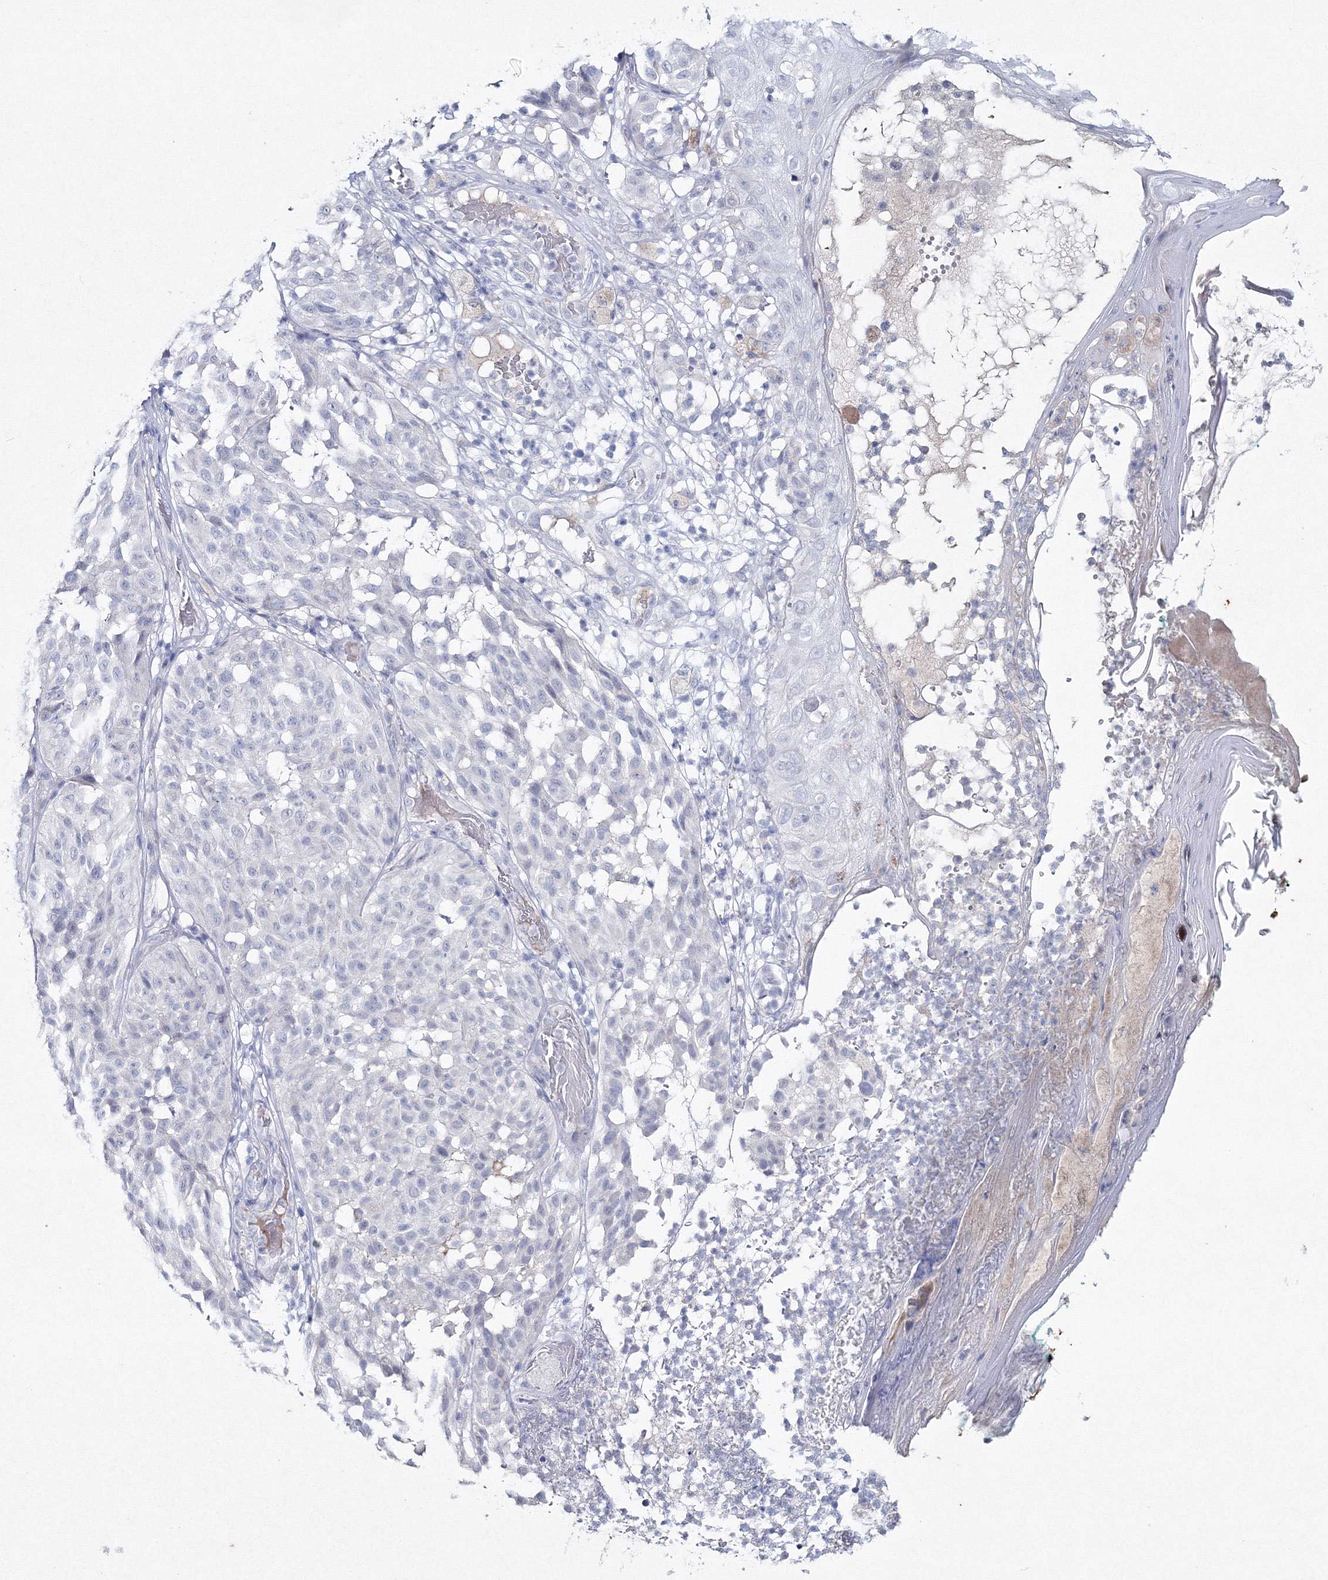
{"staining": {"intensity": "negative", "quantity": "none", "location": "none"}, "tissue": "melanoma", "cell_type": "Tumor cells", "image_type": "cancer", "snomed": [{"axis": "morphology", "description": "Malignant melanoma, NOS"}, {"axis": "topography", "description": "Skin"}], "caption": "Human malignant melanoma stained for a protein using immunohistochemistry displays no positivity in tumor cells.", "gene": "GCKR", "patient": {"sex": "female", "age": 46}}